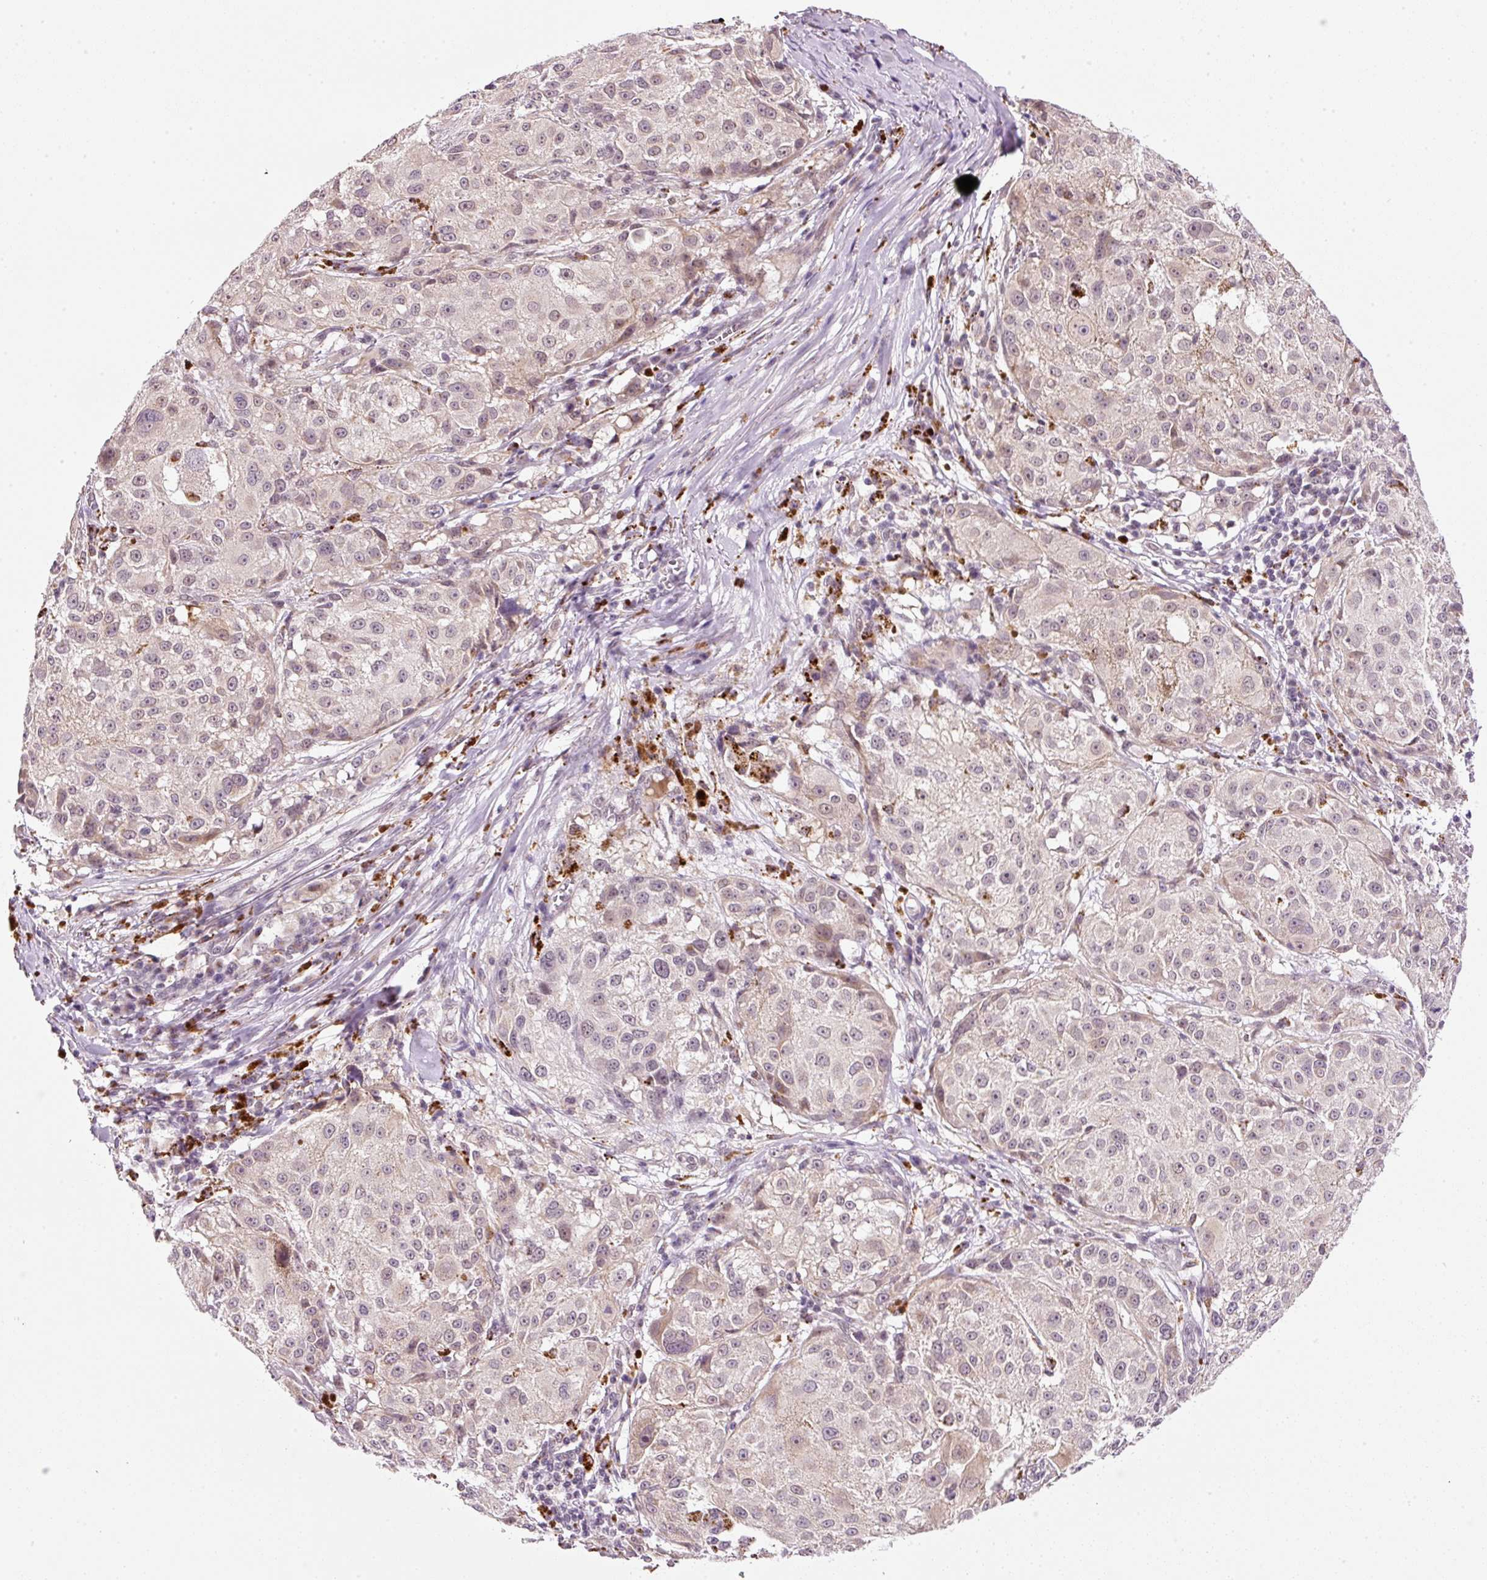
{"staining": {"intensity": "weak", "quantity": "25%-75%", "location": "nuclear"}, "tissue": "melanoma", "cell_type": "Tumor cells", "image_type": "cancer", "snomed": [{"axis": "morphology", "description": "Necrosis, NOS"}, {"axis": "morphology", "description": "Malignant melanoma, NOS"}, {"axis": "topography", "description": "Skin"}], "caption": "A brown stain labels weak nuclear staining of a protein in human melanoma tumor cells. (Stains: DAB (3,3'-diaminobenzidine) in brown, nuclei in blue, Microscopy: brightfield microscopy at high magnification).", "gene": "ZNF639", "patient": {"sex": "female", "age": 87}}